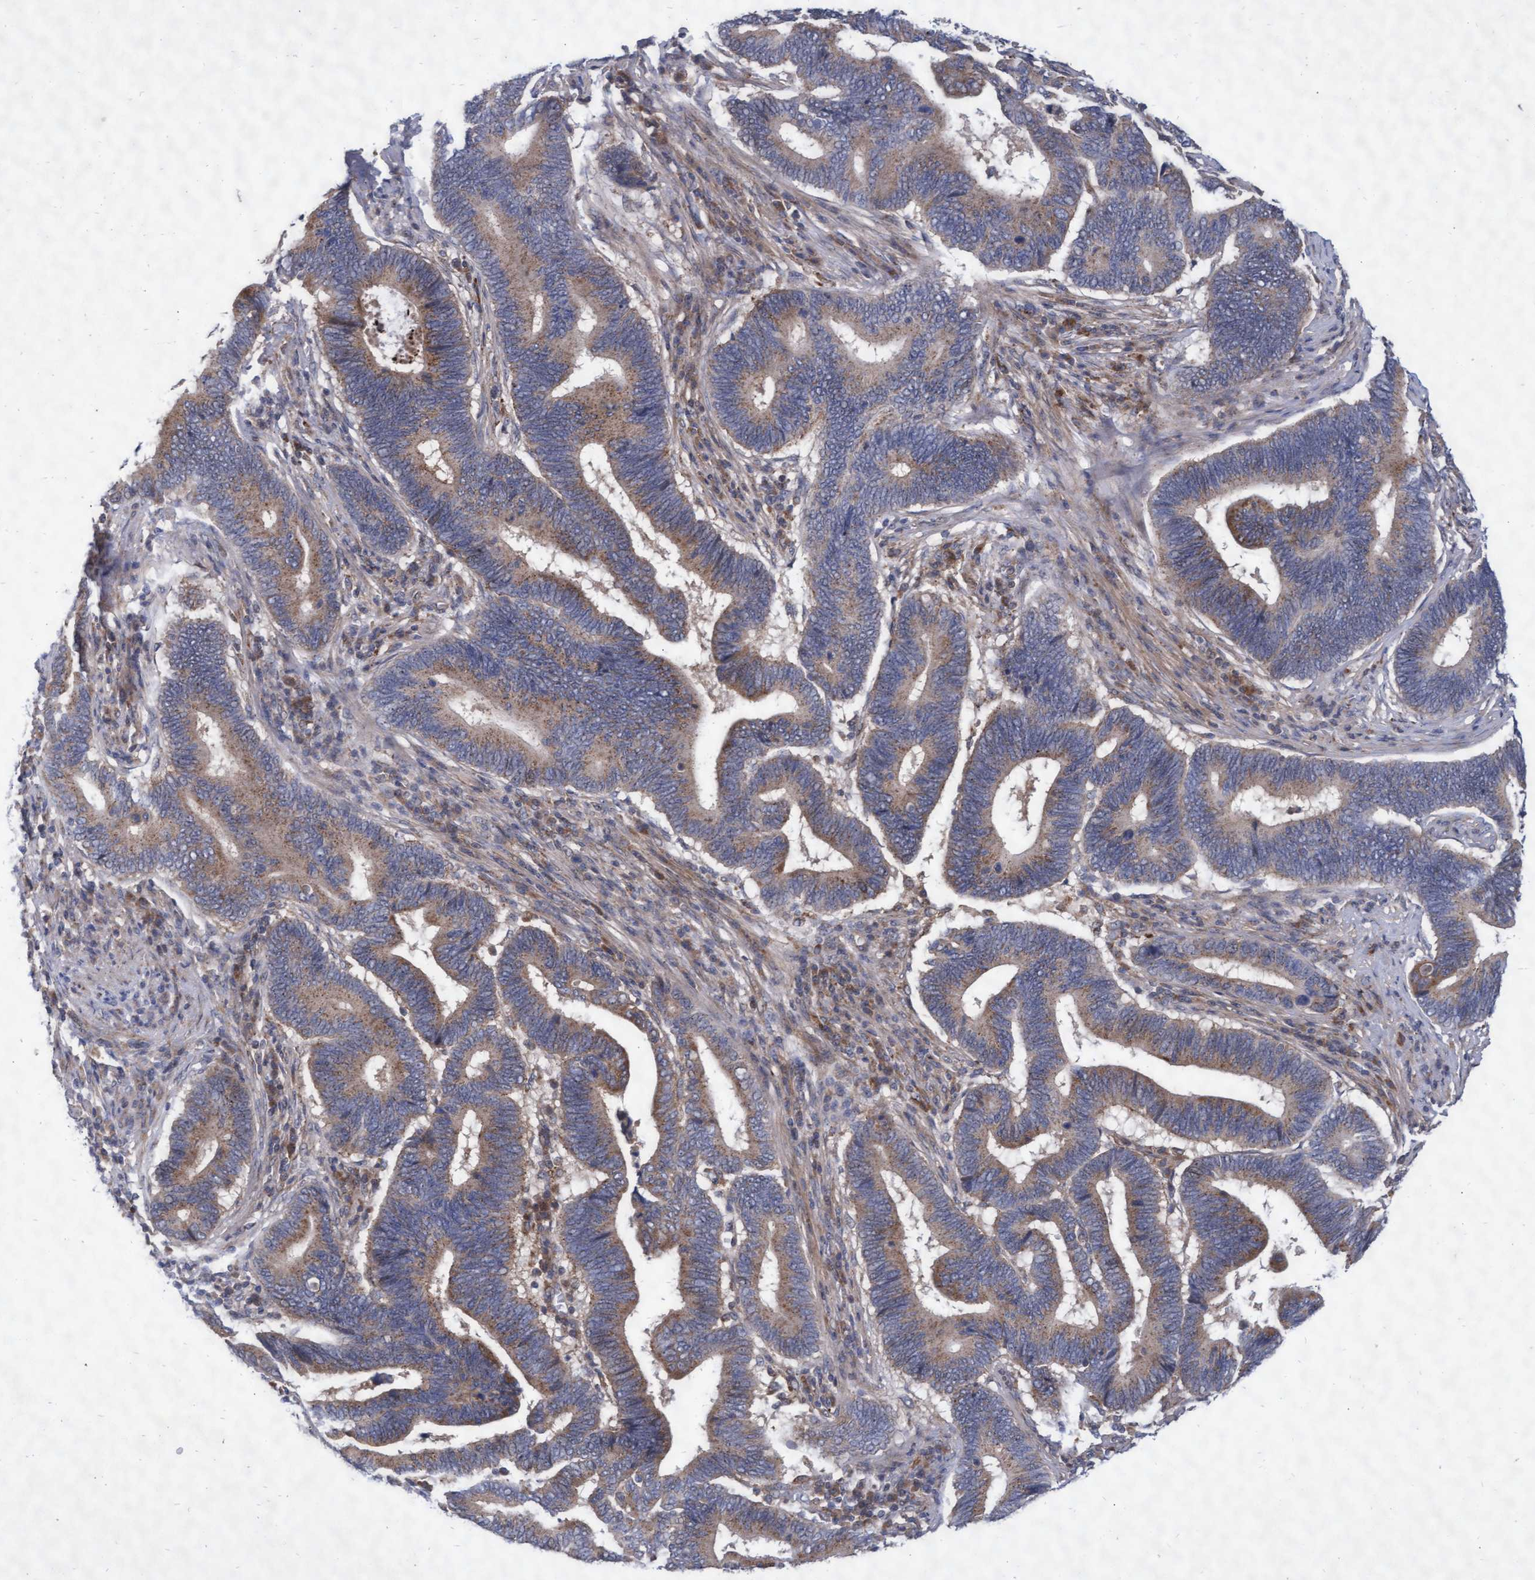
{"staining": {"intensity": "weak", "quantity": ">75%", "location": "cytoplasmic/membranous"}, "tissue": "pancreatic cancer", "cell_type": "Tumor cells", "image_type": "cancer", "snomed": [{"axis": "morphology", "description": "Adenocarcinoma, NOS"}, {"axis": "topography", "description": "Pancreas"}], "caption": "Immunohistochemical staining of adenocarcinoma (pancreatic) reveals low levels of weak cytoplasmic/membranous expression in approximately >75% of tumor cells.", "gene": "ABCF2", "patient": {"sex": "female", "age": 70}}